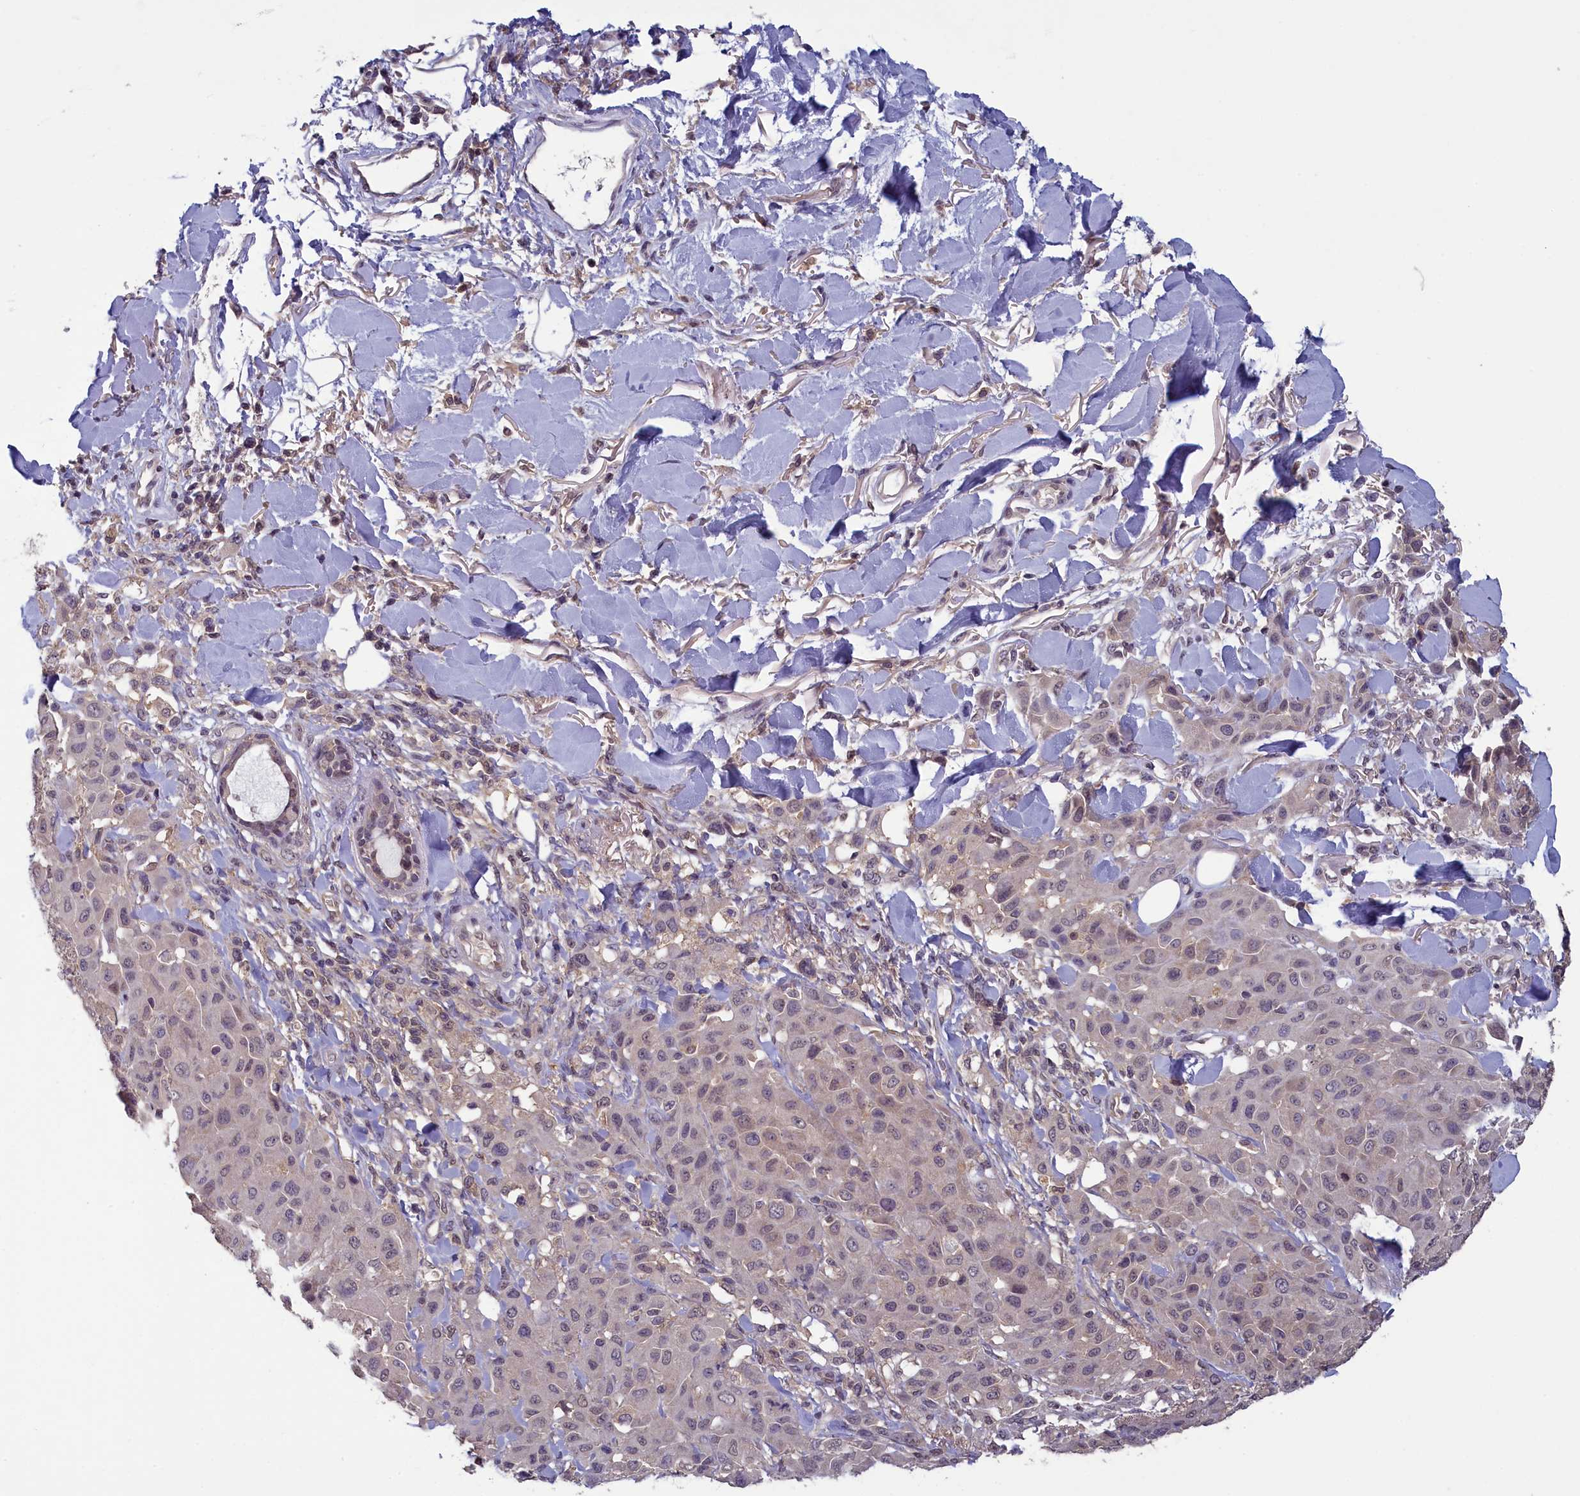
{"staining": {"intensity": "weak", "quantity": "<25%", "location": "nuclear"}, "tissue": "melanoma", "cell_type": "Tumor cells", "image_type": "cancer", "snomed": [{"axis": "morphology", "description": "Malignant melanoma, Metastatic site"}, {"axis": "topography", "description": "Skin"}], "caption": "An immunohistochemistry micrograph of malignant melanoma (metastatic site) is shown. There is no staining in tumor cells of malignant melanoma (metastatic site).", "gene": "NUBP1", "patient": {"sex": "female", "age": 81}}